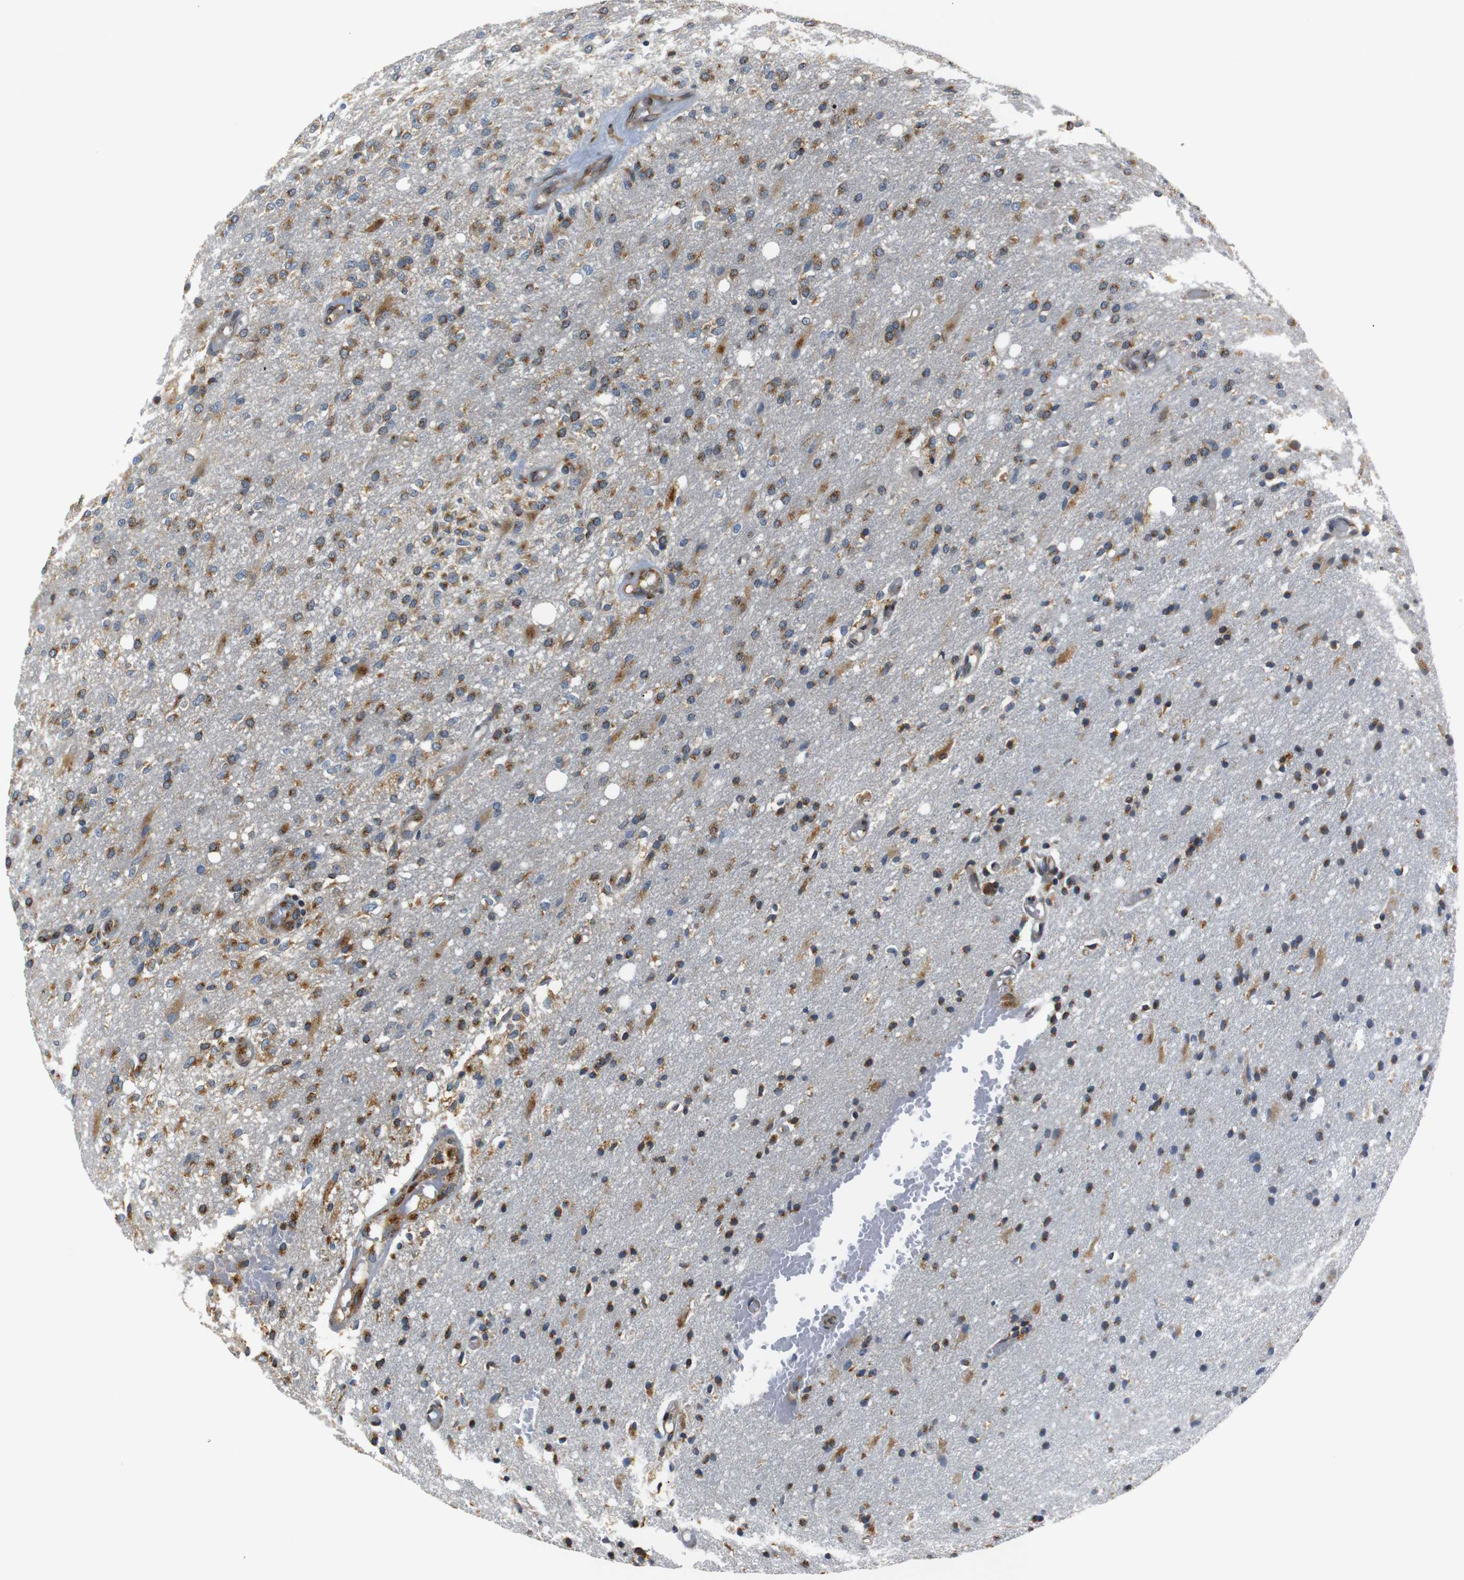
{"staining": {"intensity": "moderate", "quantity": ">75%", "location": "cytoplasmic/membranous"}, "tissue": "glioma", "cell_type": "Tumor cells", "image_type": "cancer", "snomed": [{"axis": "morphology", "description": "Normal tissue, NOS"}, {"axis": "morphology", "description": "Glioma, malignant, High grade"}, {"axis": "topography", "description": "Cerebral cortex"}], "caption": "A micrograph of human glioma stained for a protein reveals moderate cytoplasmic/membranous brown staining in tumor cells.", "gene": "TMED2", "patient": {"sex": "male", "age": 77}}